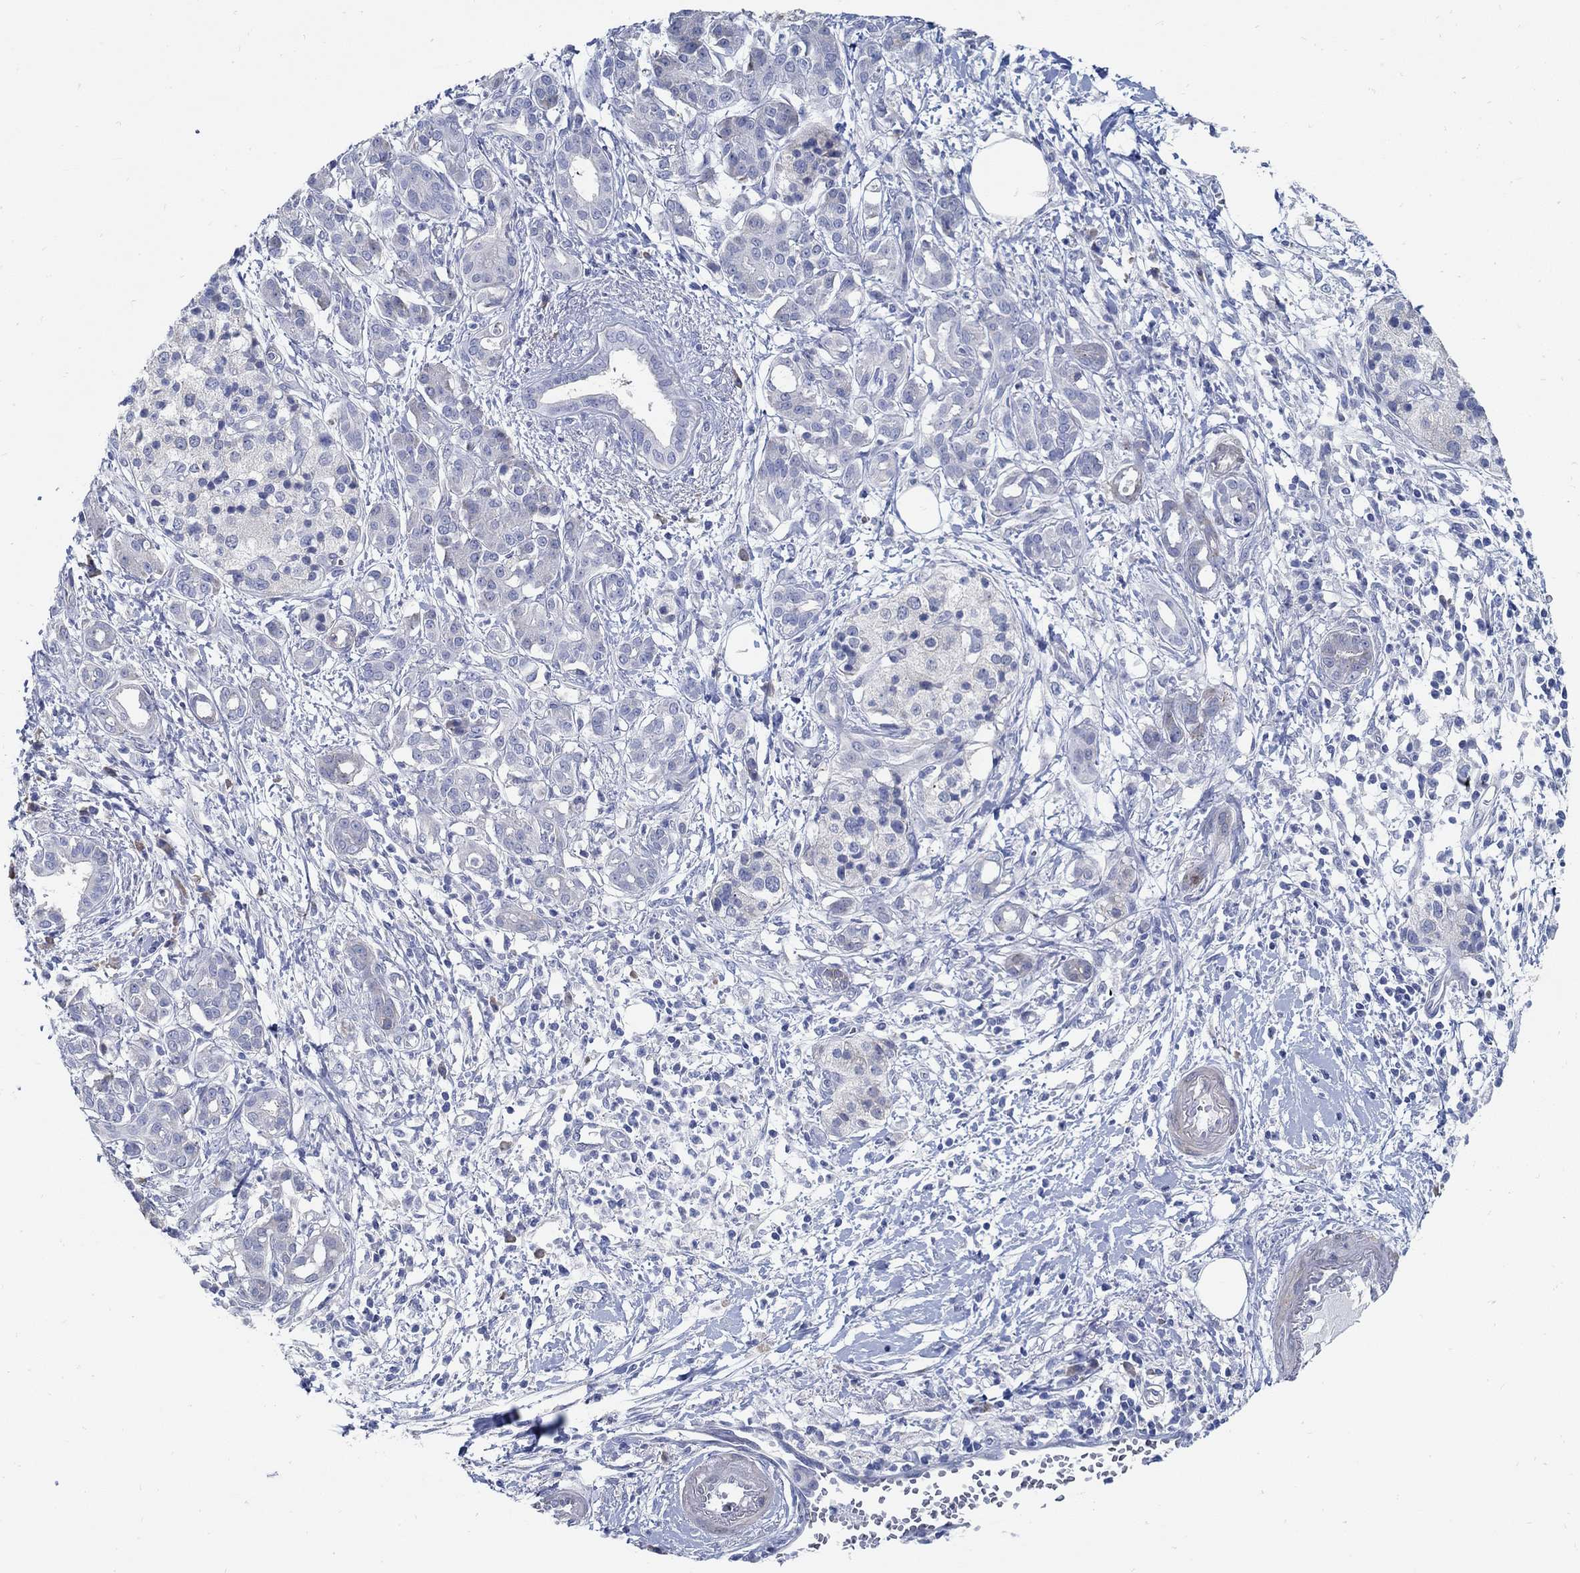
{"staining": {"intensity": "negative", "quantity": "none", "location": "none"}, "tissue": "pancreatic cancer", "cell_type": "Tumor cells", "image_type": "cancer", "snomed": [{"axis": "morphology", "description": "Adenocarcinoma, NOS"}, {"axis": "topography", "description": "Pancreas"}], "caption": "Pancreatic cancer (adenocarcinoma) stained for a protein using IHC exhibits no positivity tumor cells.", "gene": "C15orf39", "patient": {"sex": "male", "age": 72}}